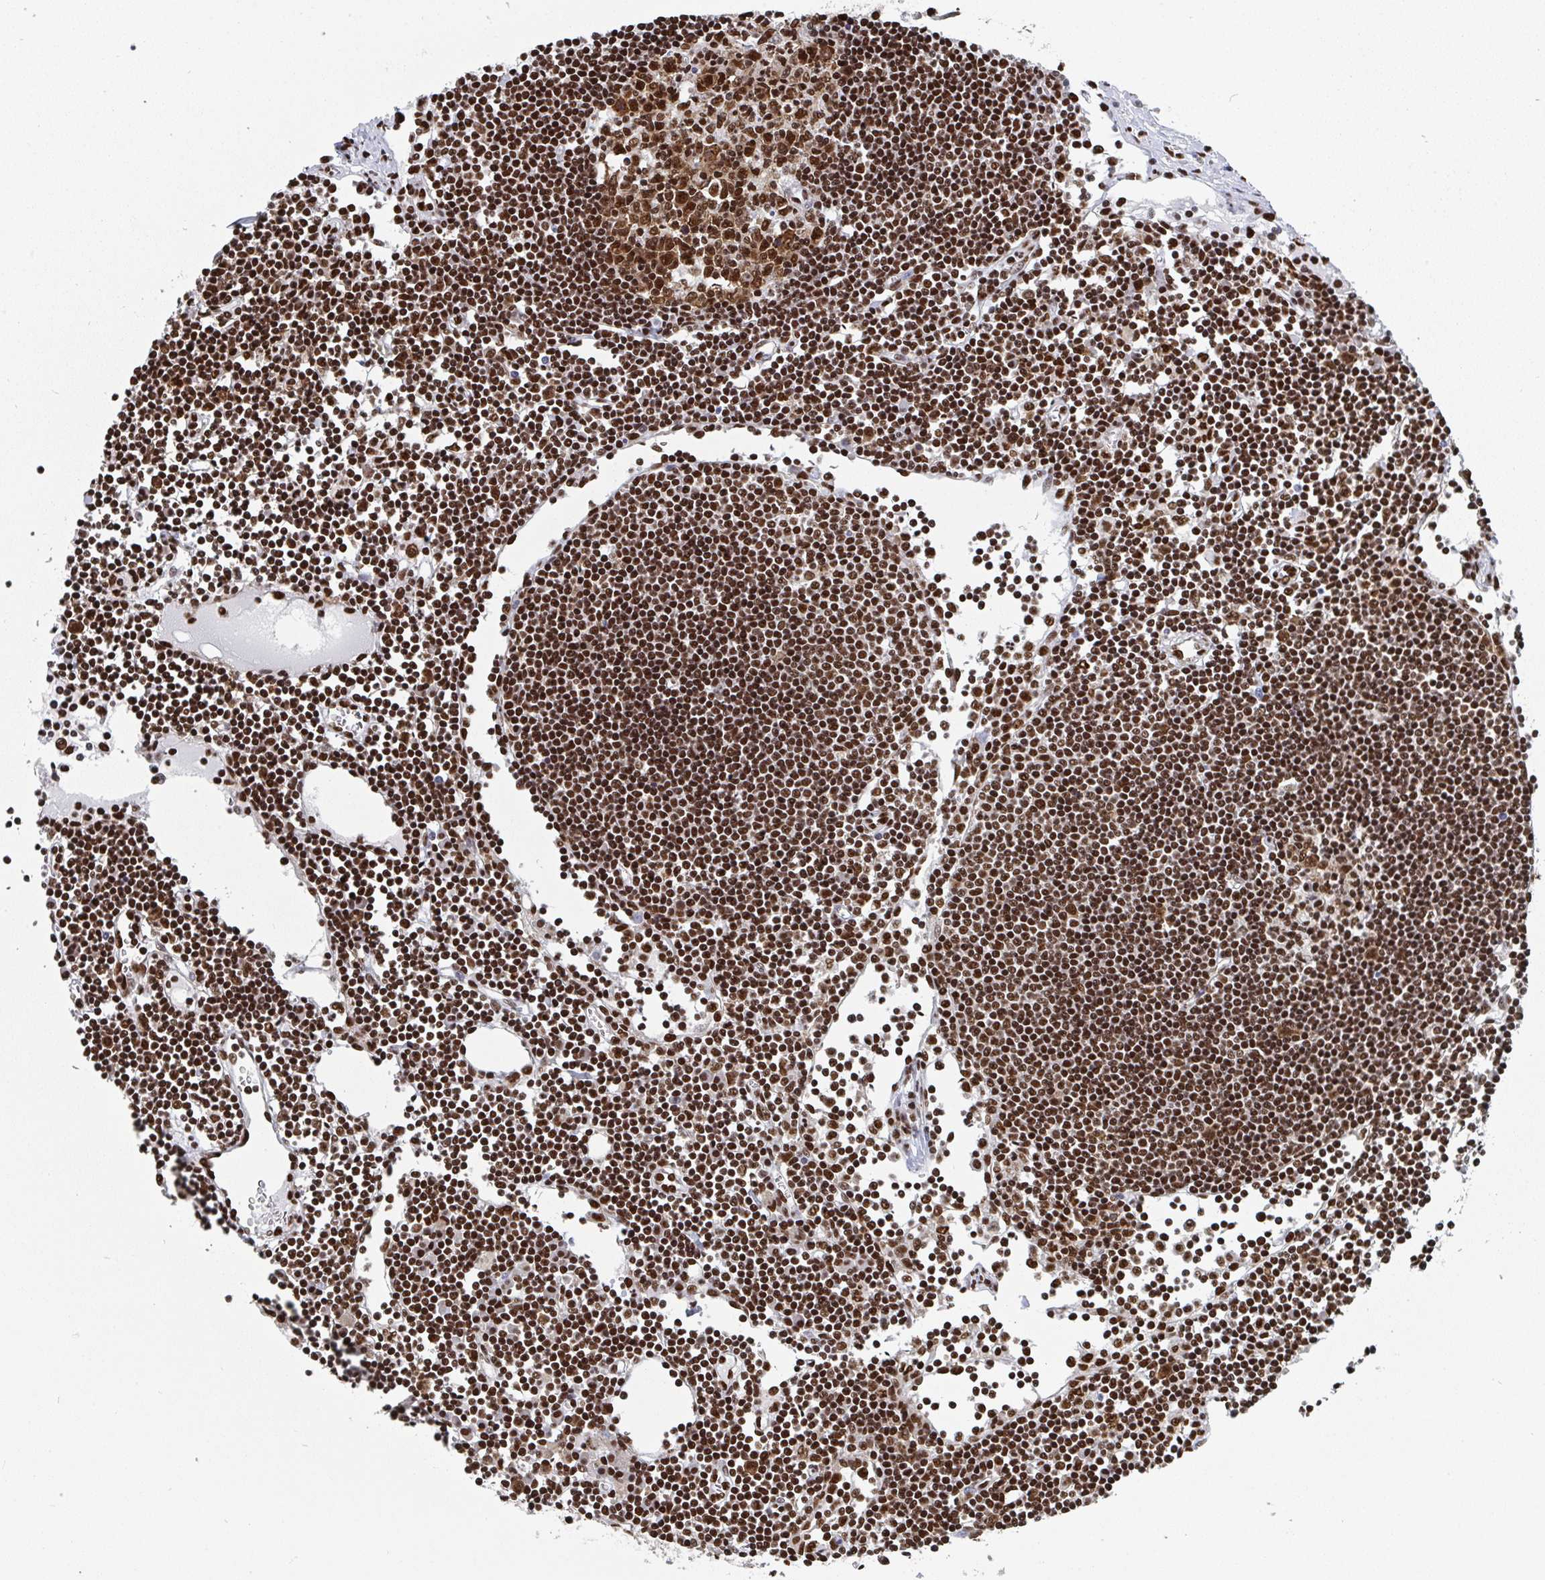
{"staining": {"intensity": "strong", "quantity": ">75%", "location": "nuclear"}, "tissue": "lymph node", "cell_type": "Germinal center cells", "image_type": "normal", "snomed": [{"axis": "morphology", "description": "Normal tissue, NOS"}, {"axis": "topography", "description": "Lymph node"}], "caption": "Immunohistochemistry staining of benign lymph node, which displays high levels of strong nuclear expression in approximately >75% of germinal center cells indicating strong nuclear protein positivity. The staining was performed using DAB (brown) for protein detection and nuclei were counterstained in hematoxylin (blue).", "gene": "GAR1", "patient": {"sex": "female", "age": 65}}